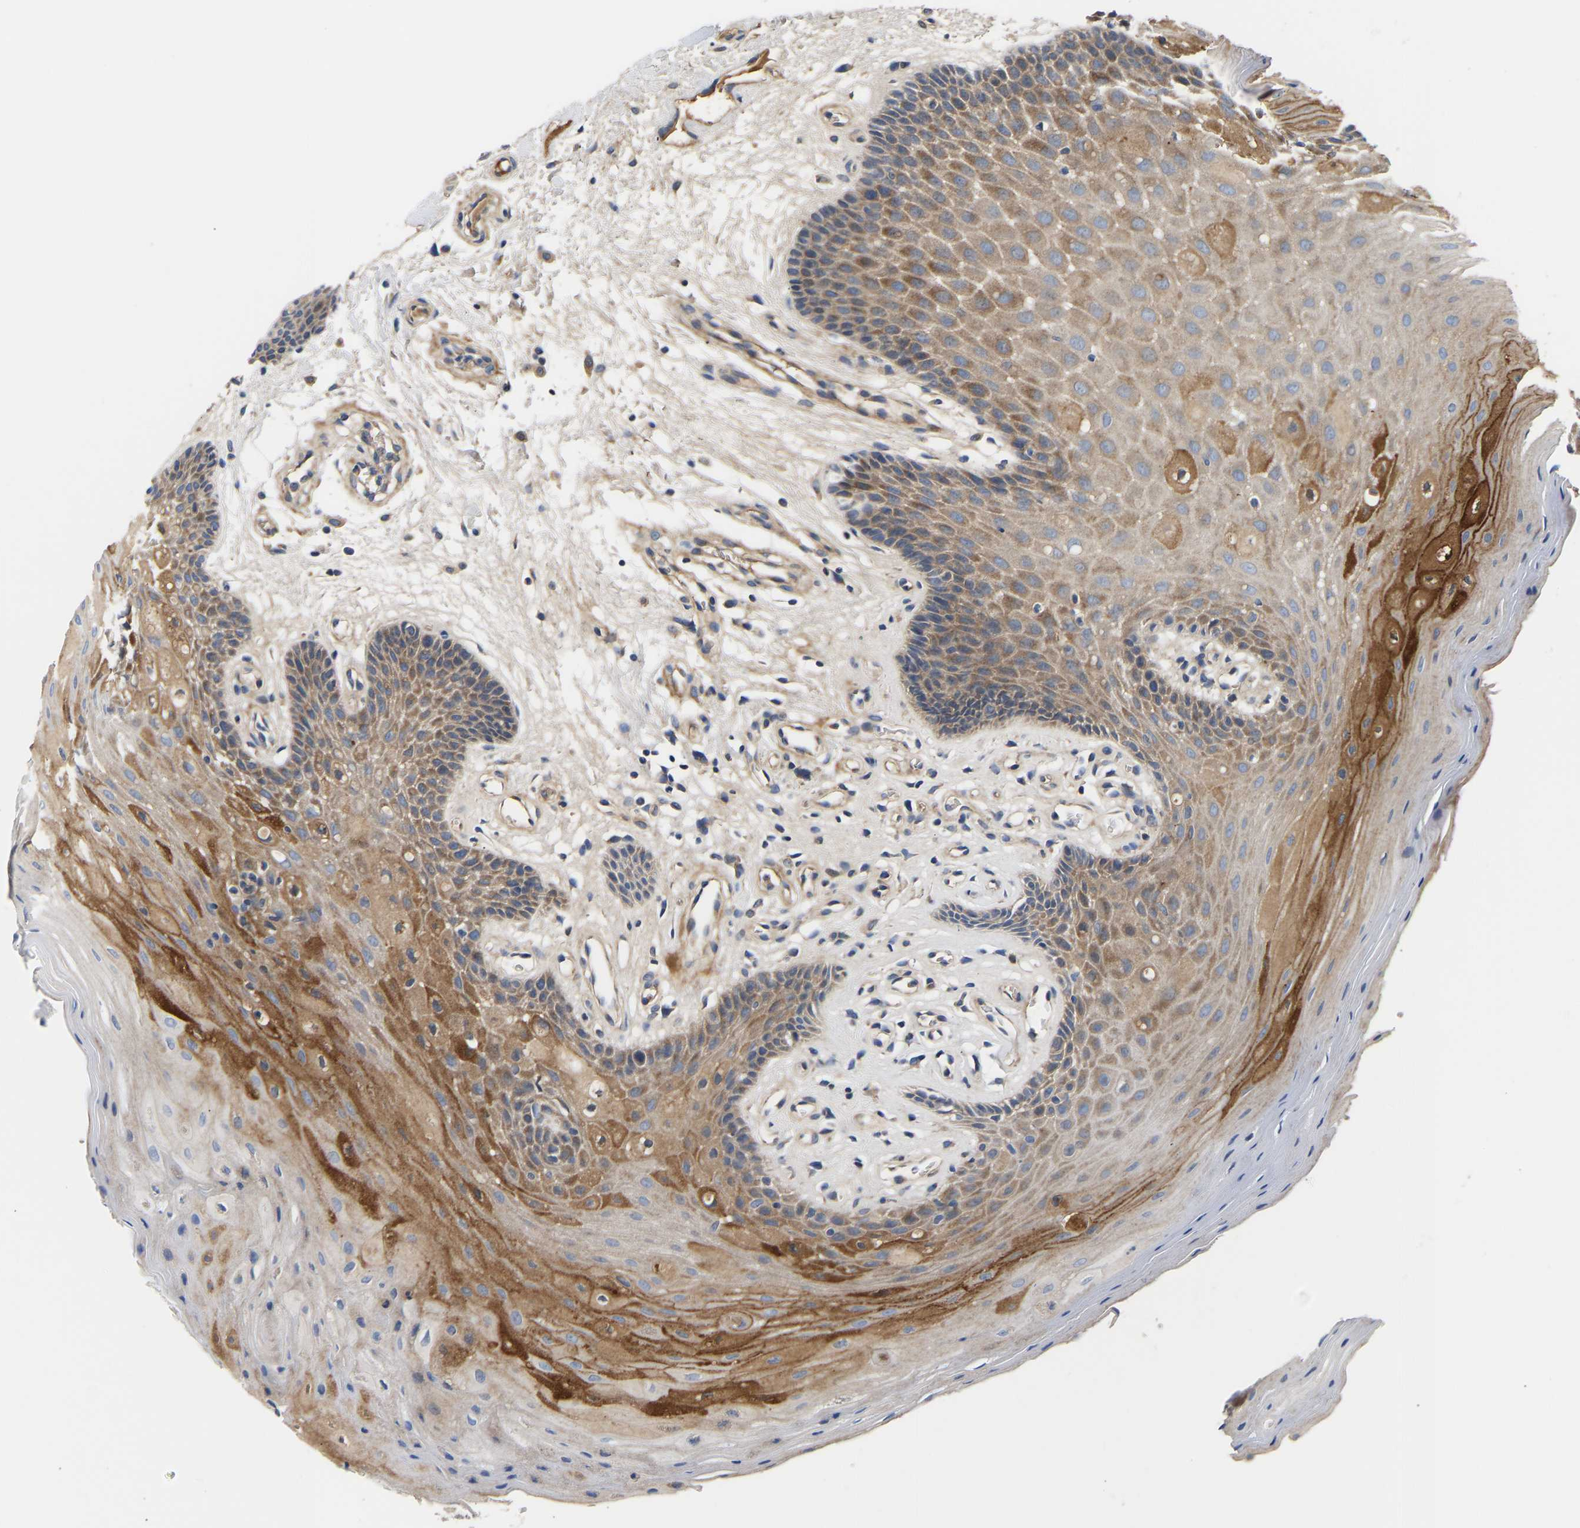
{"staining": {"intensity": "moderate", "quantity": "25%-75%", "location": "cytoplasmic/membranous"}, "tissue": "oral mucosa", "cell_type": "Squamous epithelial cells", "image_type": "normal", "snomed": [{"axis": "morphology", "description": "Normal tissue, NOS"}, {"axis": "morphology", "description": "Squamous cell carcinoma, NOS"}, {"axis": "topography", "description": "Oral tissue"}, {"axis": "topography", "description": "Head-Neck"}], "caption": "Moderate cytoplasmic/membranous positivity is present in approximately 25%-75% of squamous epithelial cells in benign oral mucosa. The staining is performed using DAB brown chromogen to label protein expression. The nuclei are counter-stained blue using hematoxylin.", "gene": "AIMP2", "patient": {"sex": "male", "age": 71}}